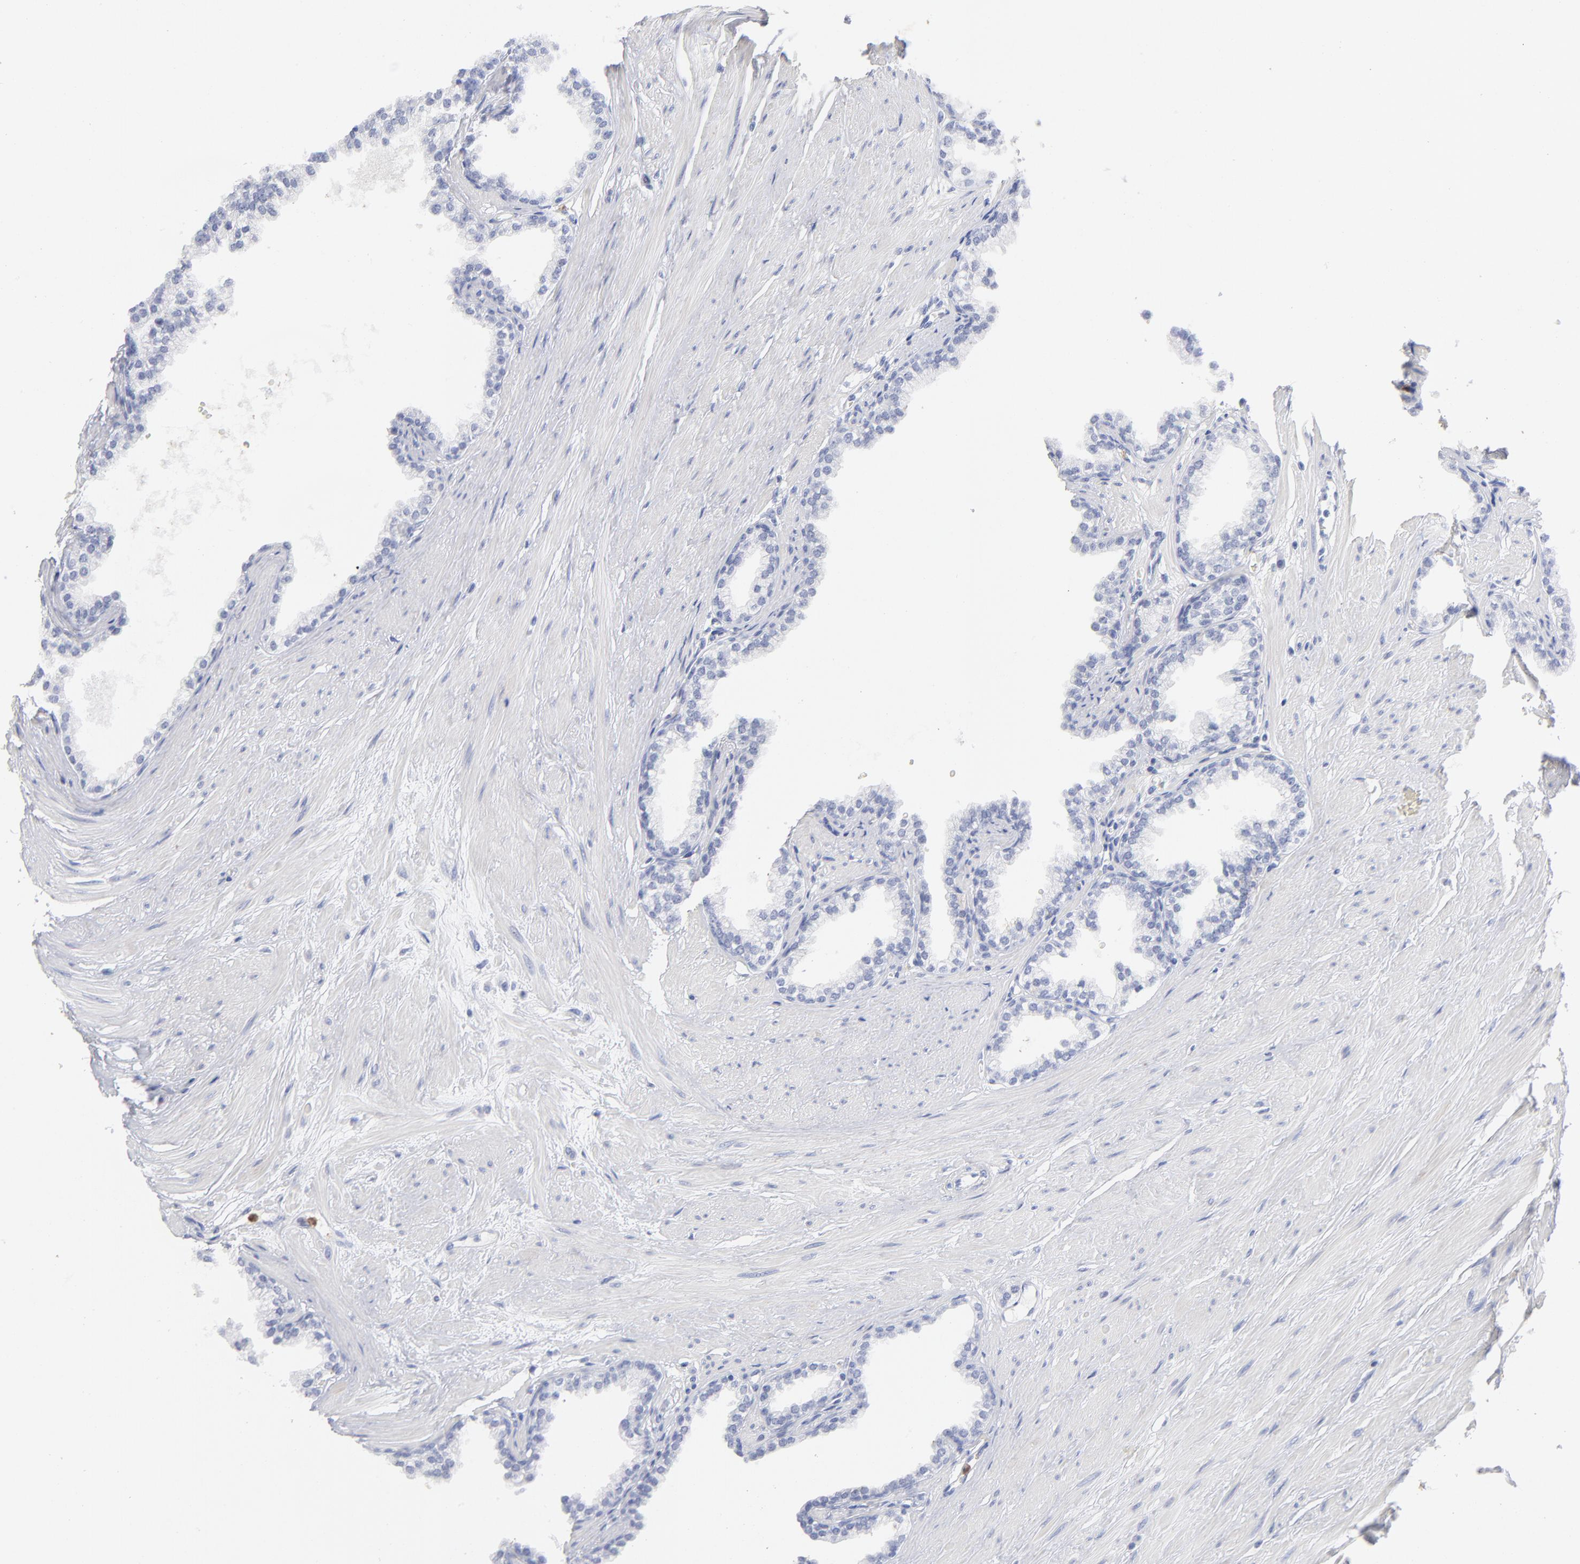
{"staining": {"intensity": "negative", "quantity": "none", "location": "none"}, "tissue": "prostate", "cell_type": "Glandular cells", "image_type": "normal", "snomed": [{"axis": "morphology", "description": "Normal tissue, NOS"}, {"axis": "topography", "description": "Prostate"}], "caption": "Histopathology image shows no protein staining in glandular cells of unremarkable prostate. Nuclei are stained in blue.", "gene": "ARG1", "patient": {"sex": "male", "age": 64}}